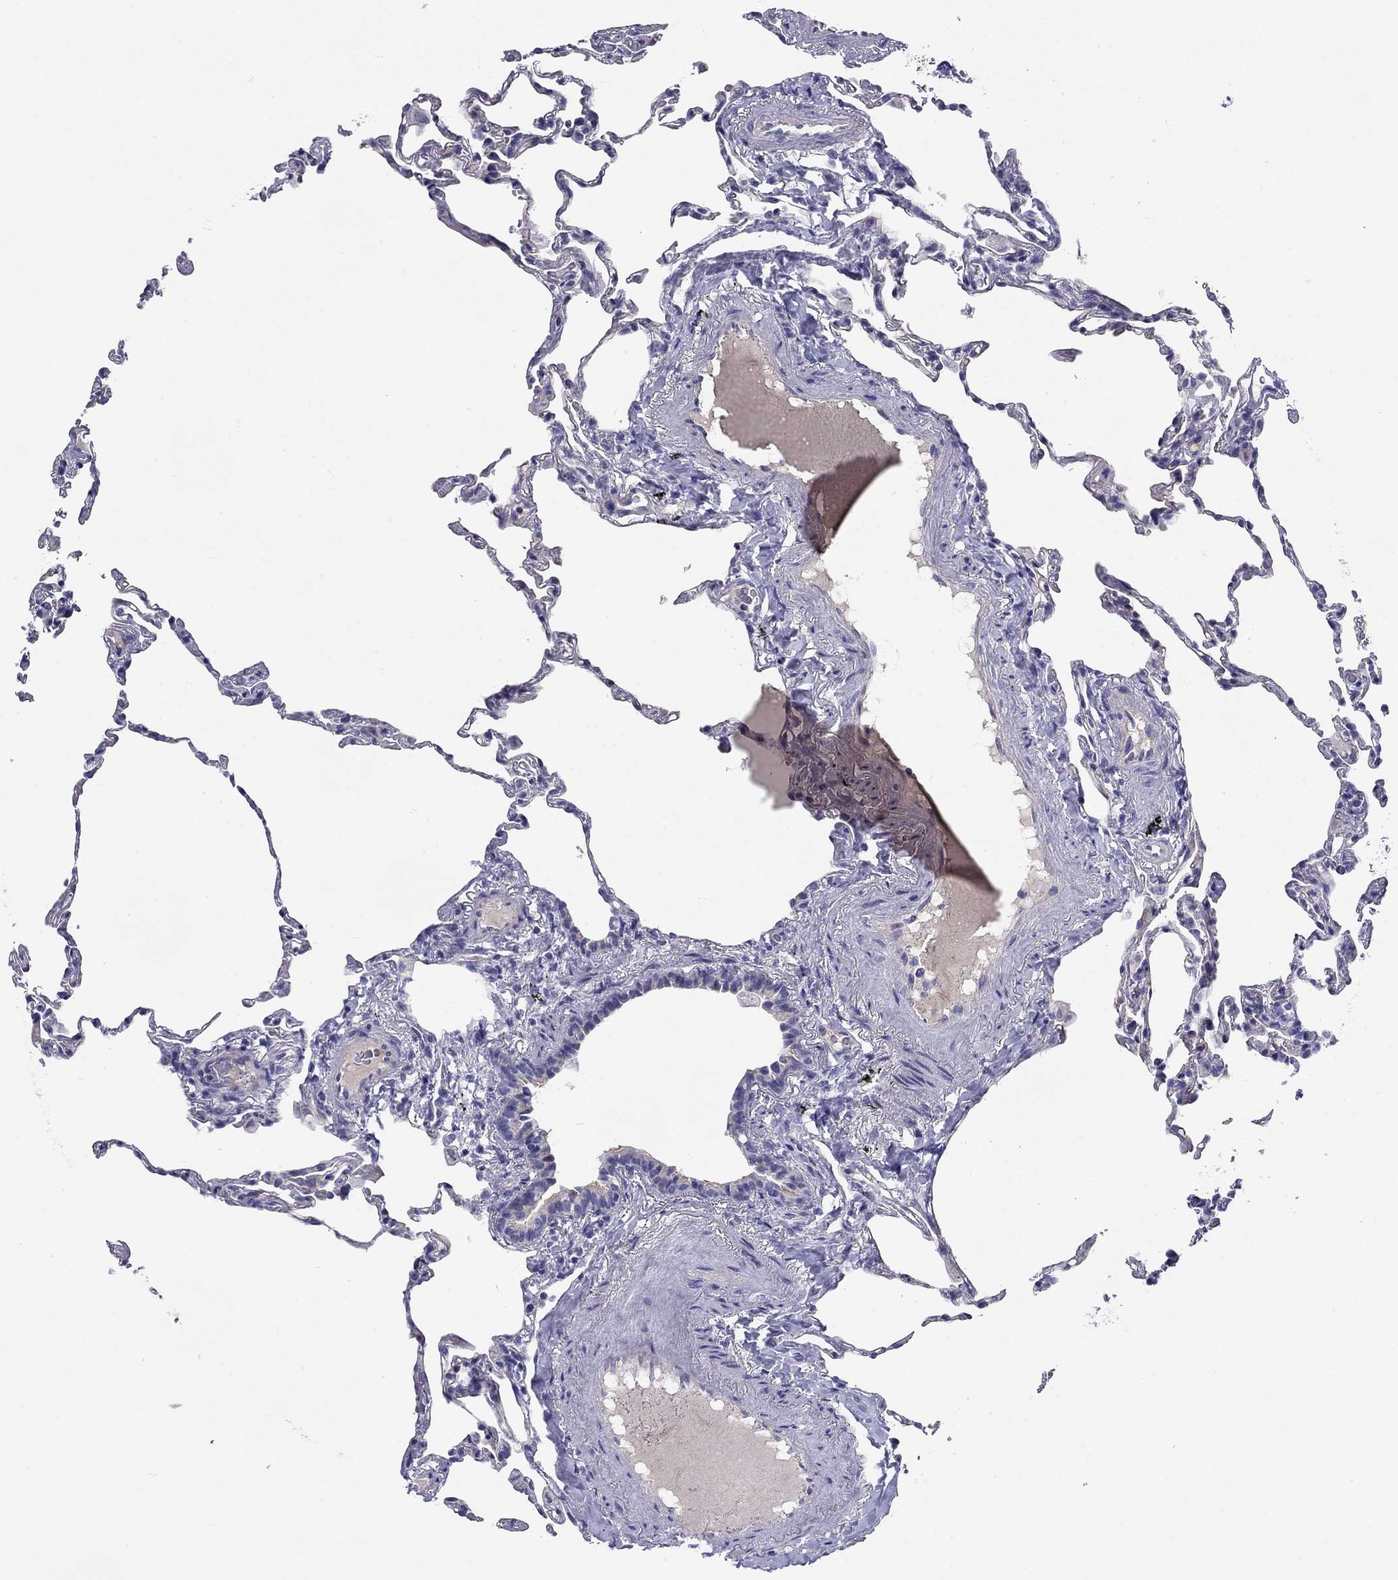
{"staining": {"intensity": "negative", "quantity": "none", "location": "none"}, "tissue": "lung", "cell_type": "Alveolar cells", "image_type": "normal", "snomed": [{"axis": "morphology", "description": "Normal tissue, NOS"}, {"axis": "topography", "description": "Lung"}], "caption": "The histopathology image exhibits no significant staining in alveolar cells of lung. Nuclei are stained in blue.", "gene": "CMYA5", "patient": {"sex": "female", "age": 57}}